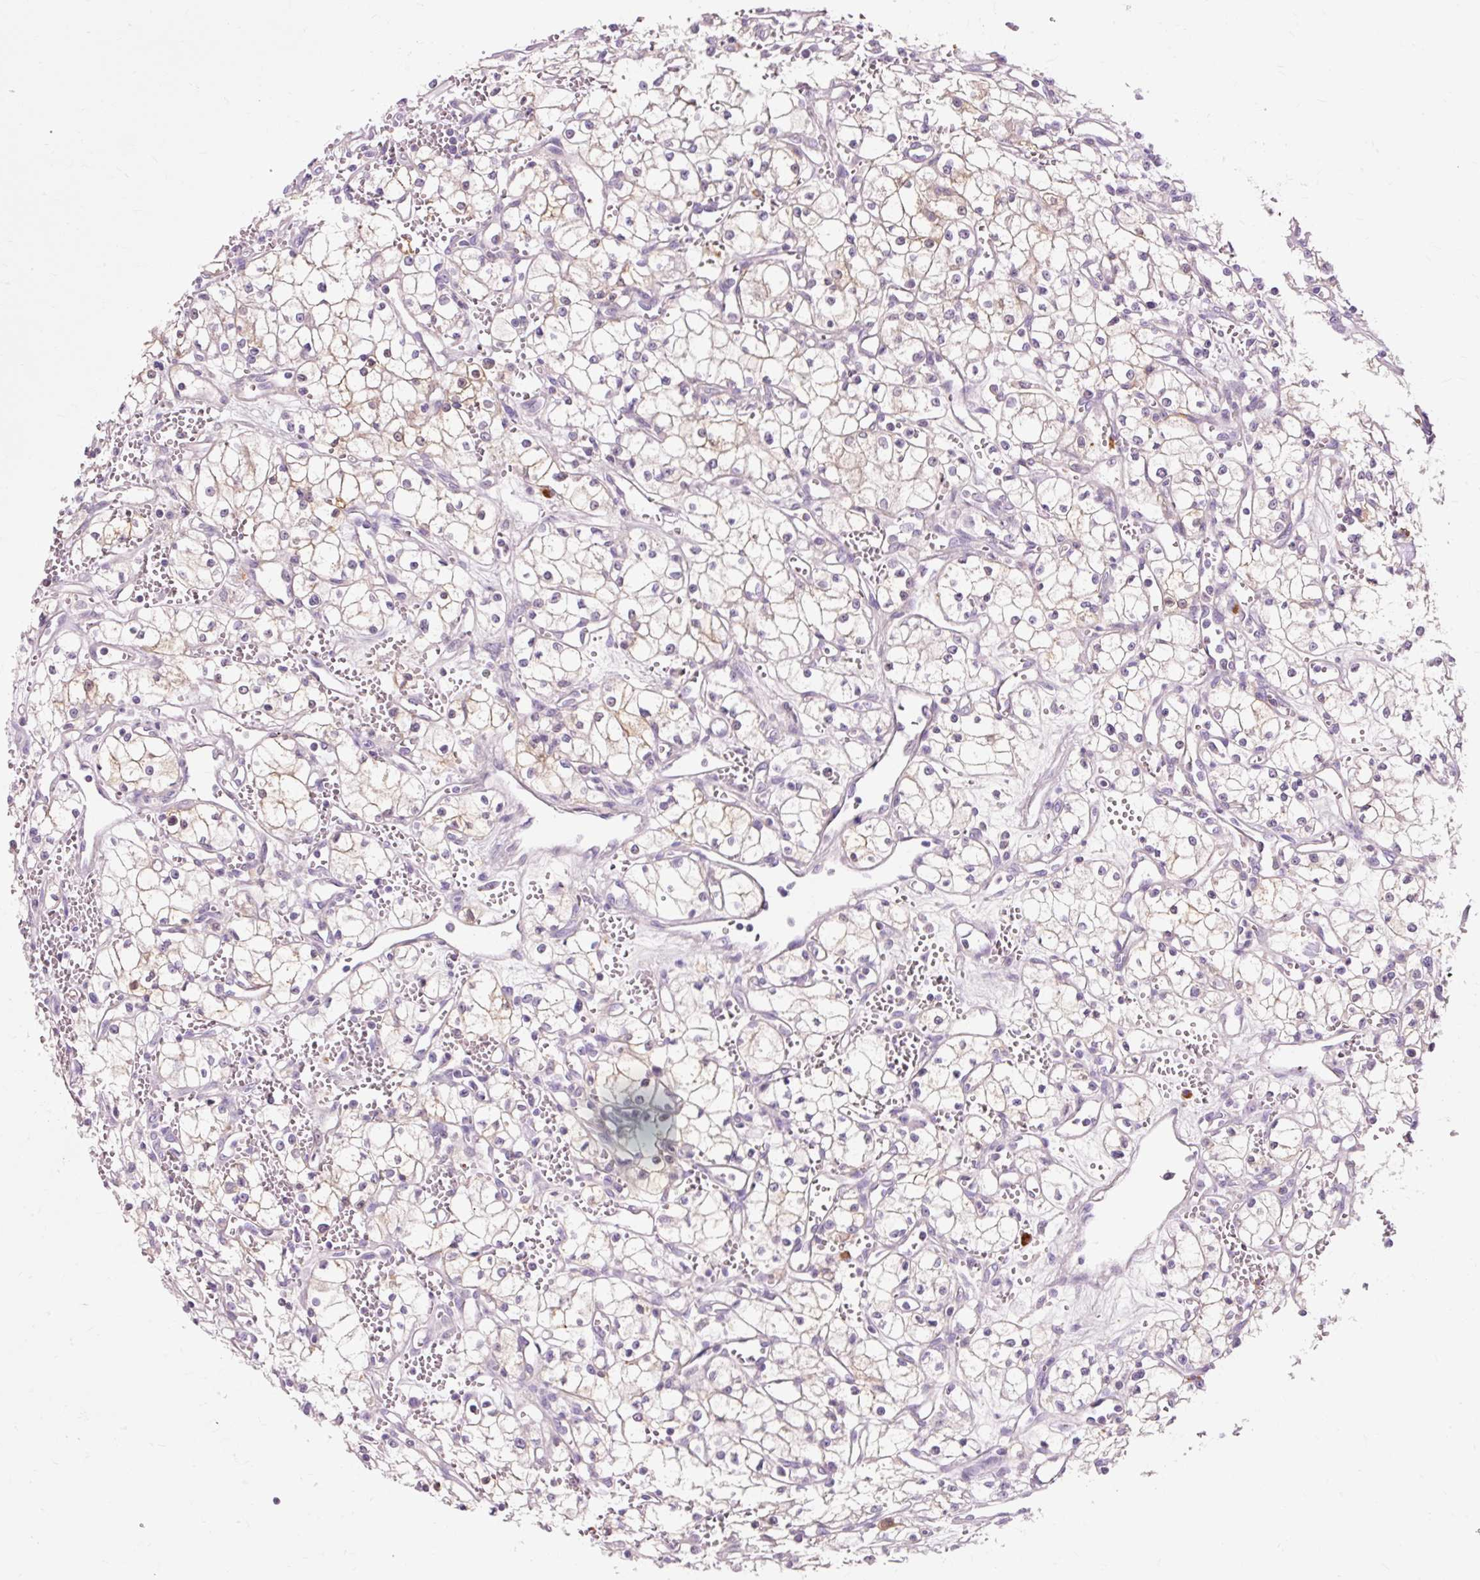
{"staining": {"intensity": "weak", "quantity": "25%-75%", "location": "cytoplasmic/membranous"}, "tissue": "renal cancer", "cell_type": "Tumor cells", "image_type": "cancer", "snomed": [{"axis": "morphology", "description": "Adenocarcinoma, NOS"}, {"axis": "topography", "description": "Kidney"}], "caption": "A brown stain labels weak cytoplasmic/membranous positivity of a protein in renal cancer (adenocarcinoma) tumor cells.", "gene": "VN1R2", "patient": {"sex": "male", "age": 59}}